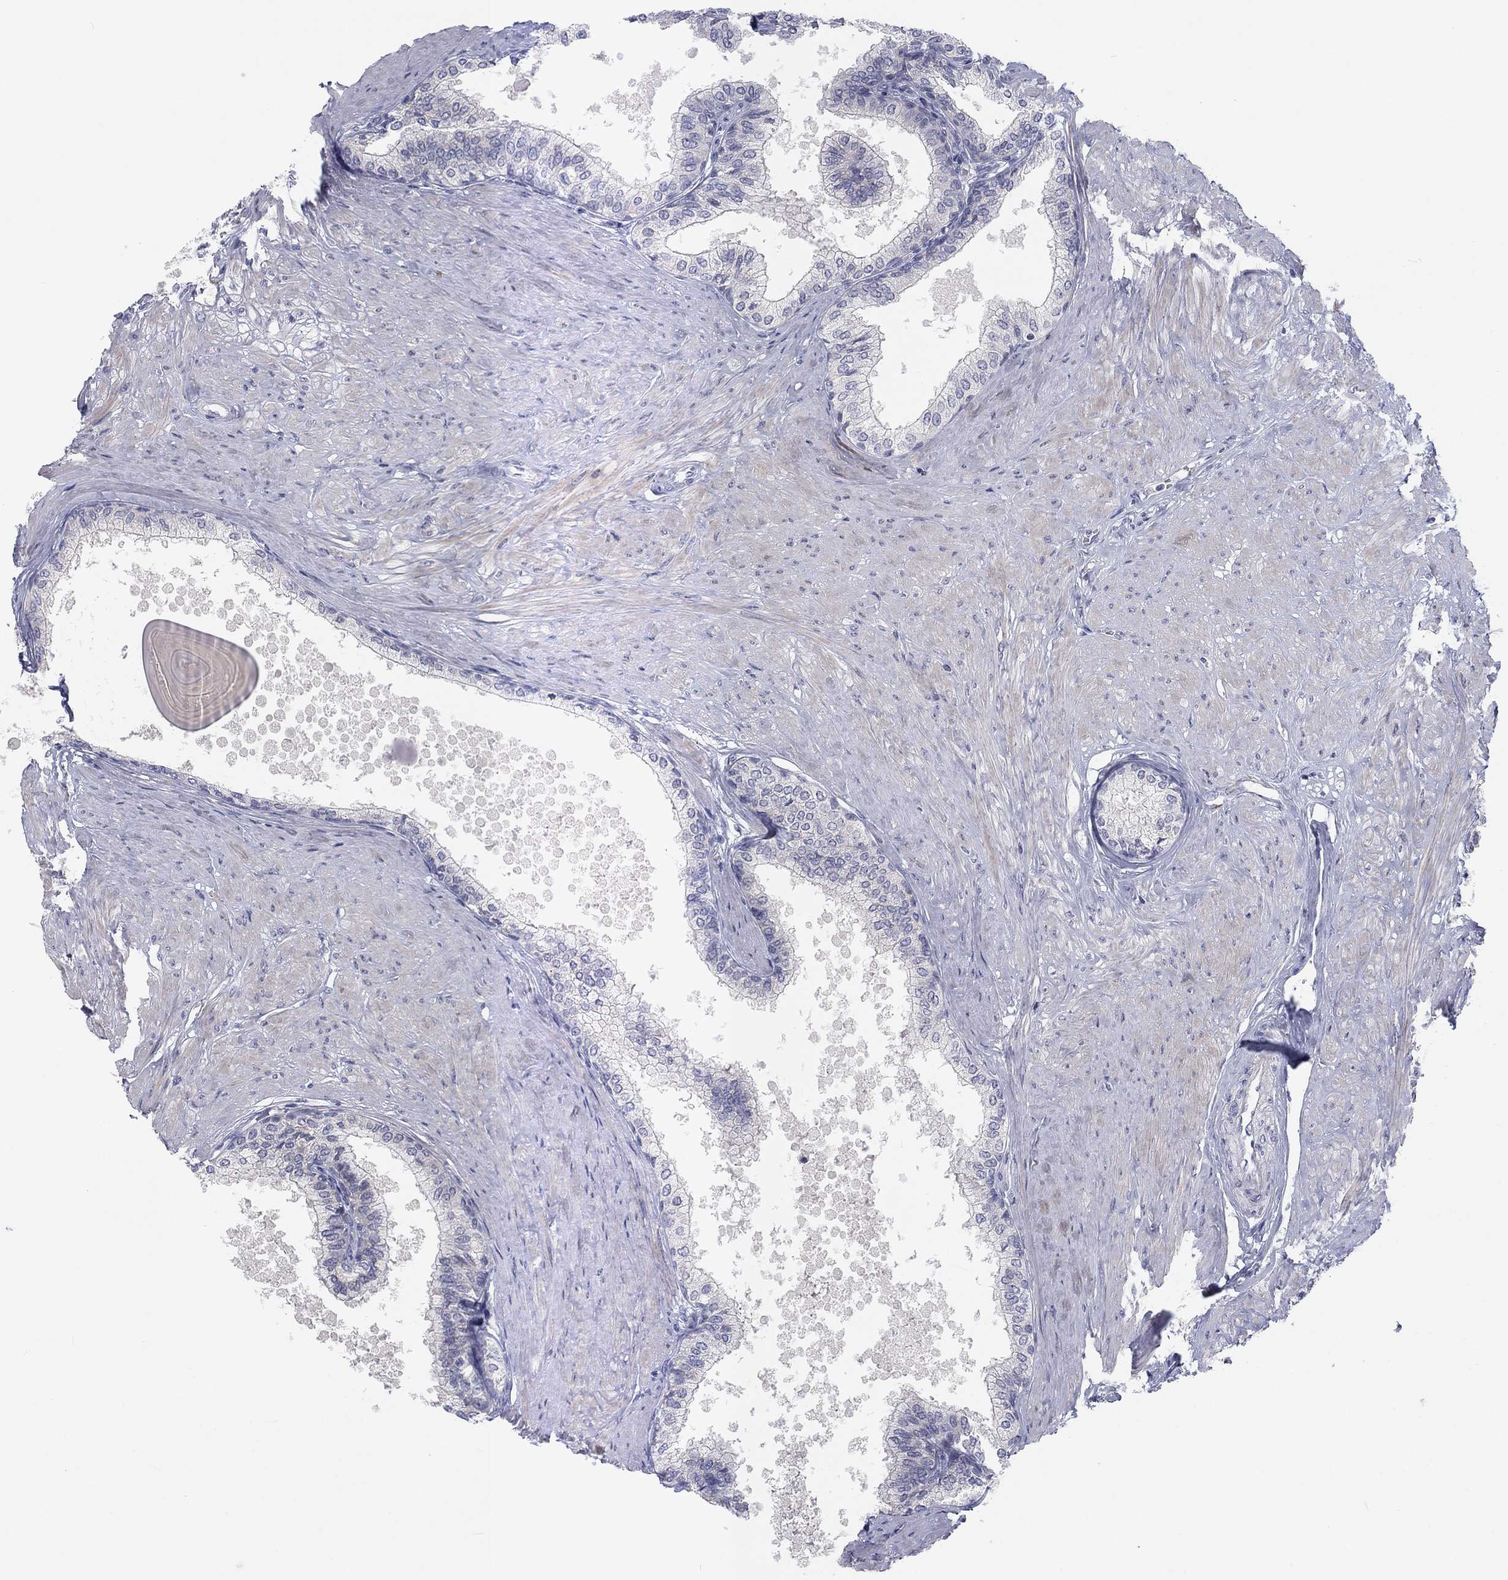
{"staining": {"intensity": "weak", "quantity": "<25%", "location": "cytoplasmic/membranous"}, "tissue": "prostate", "cell_type": "Glandular cells", "image_type": "normal", "snomed": [{"axis": "morphology", "description": "Normal tissue, NOS"}, {"axis": "topography", "description": "Prostate"}], "caption": "Prostate stained for a protein using immunohistochemistry displays no expression glandular cells.", "gene": "CALB1", "patient": {"sex": "male", "age": 63}}